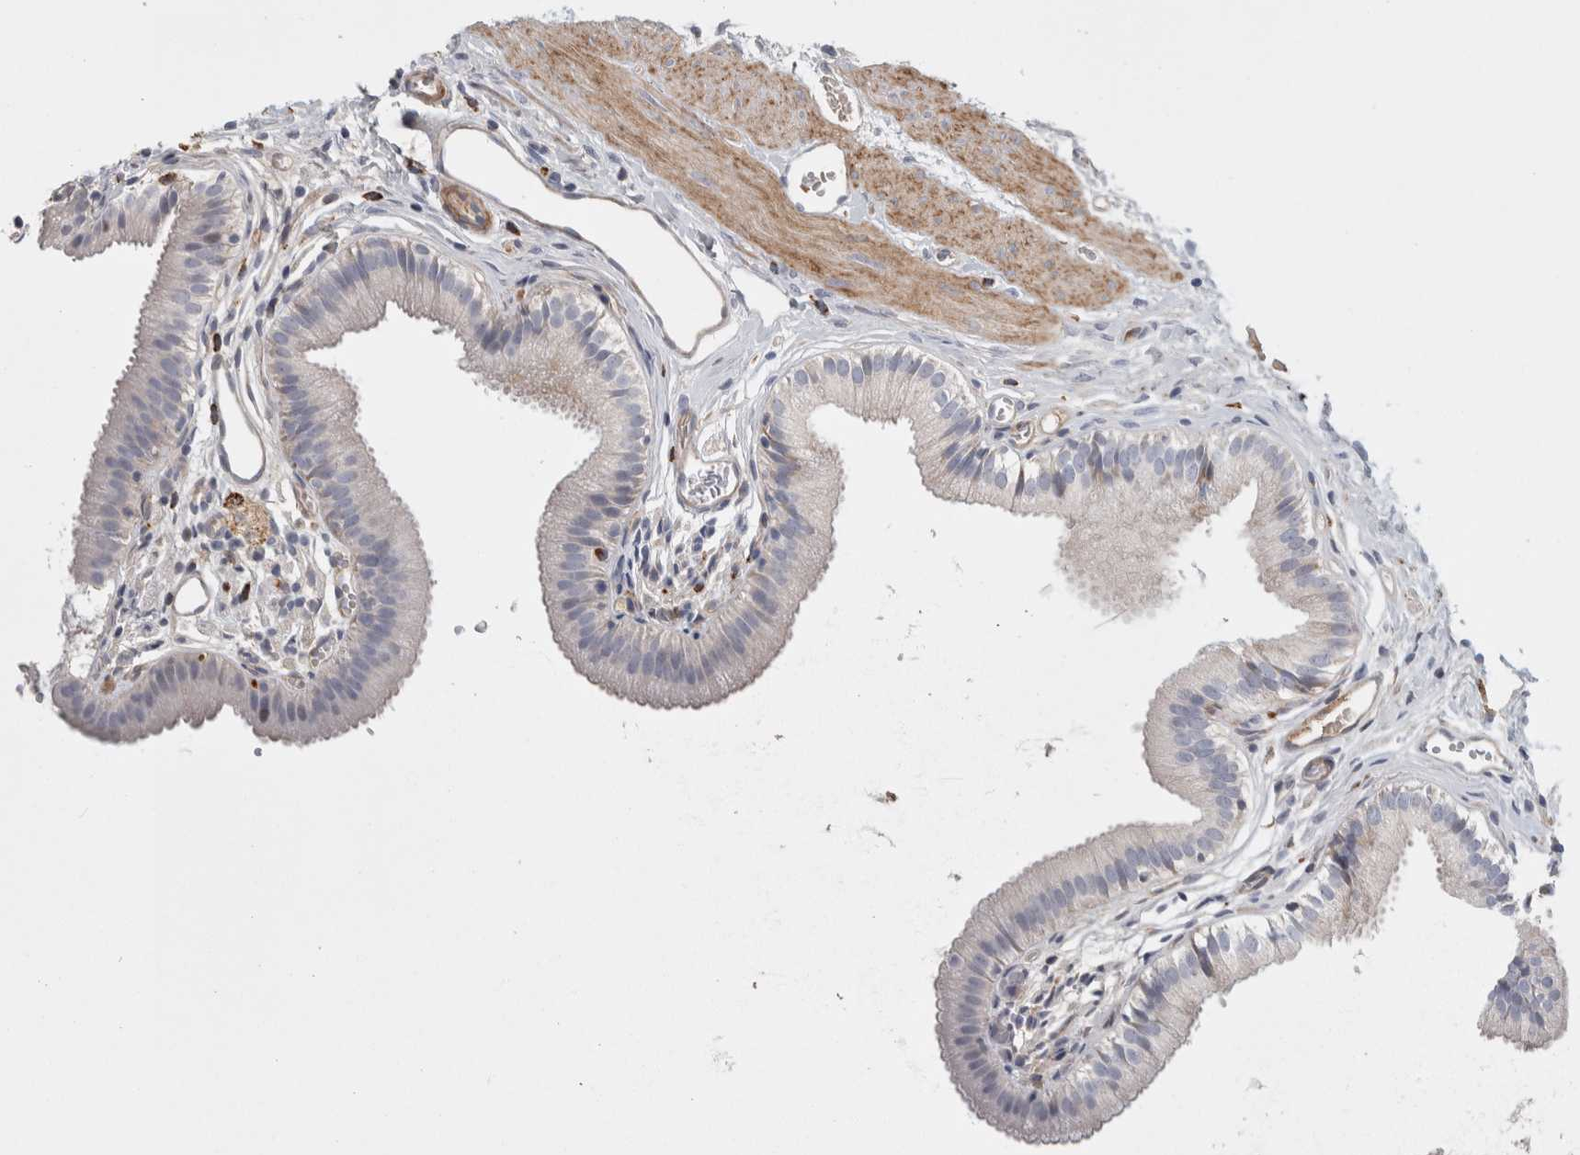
{"staining": {"intensity": "moderate", "quantity": "<25%", "location": "cytoplasmic/membranous"}, "tissue": "gallbladder", "cell_type": "Glandular cells", "image_type": "normal", "snomed": [{"axis": "morphology", "description": "Normal tissue, NOS"}, {"axis": "topography", "description": "Gallbladder"}], "caption": "Human gallbladder stained for a protein (brown) demonstrates moderate cytoplasmic/membranous positive staining in approximately <25% of glandular cells.", "gene": "PSMG3", "patient": {"sex": "female", "age": 26}}